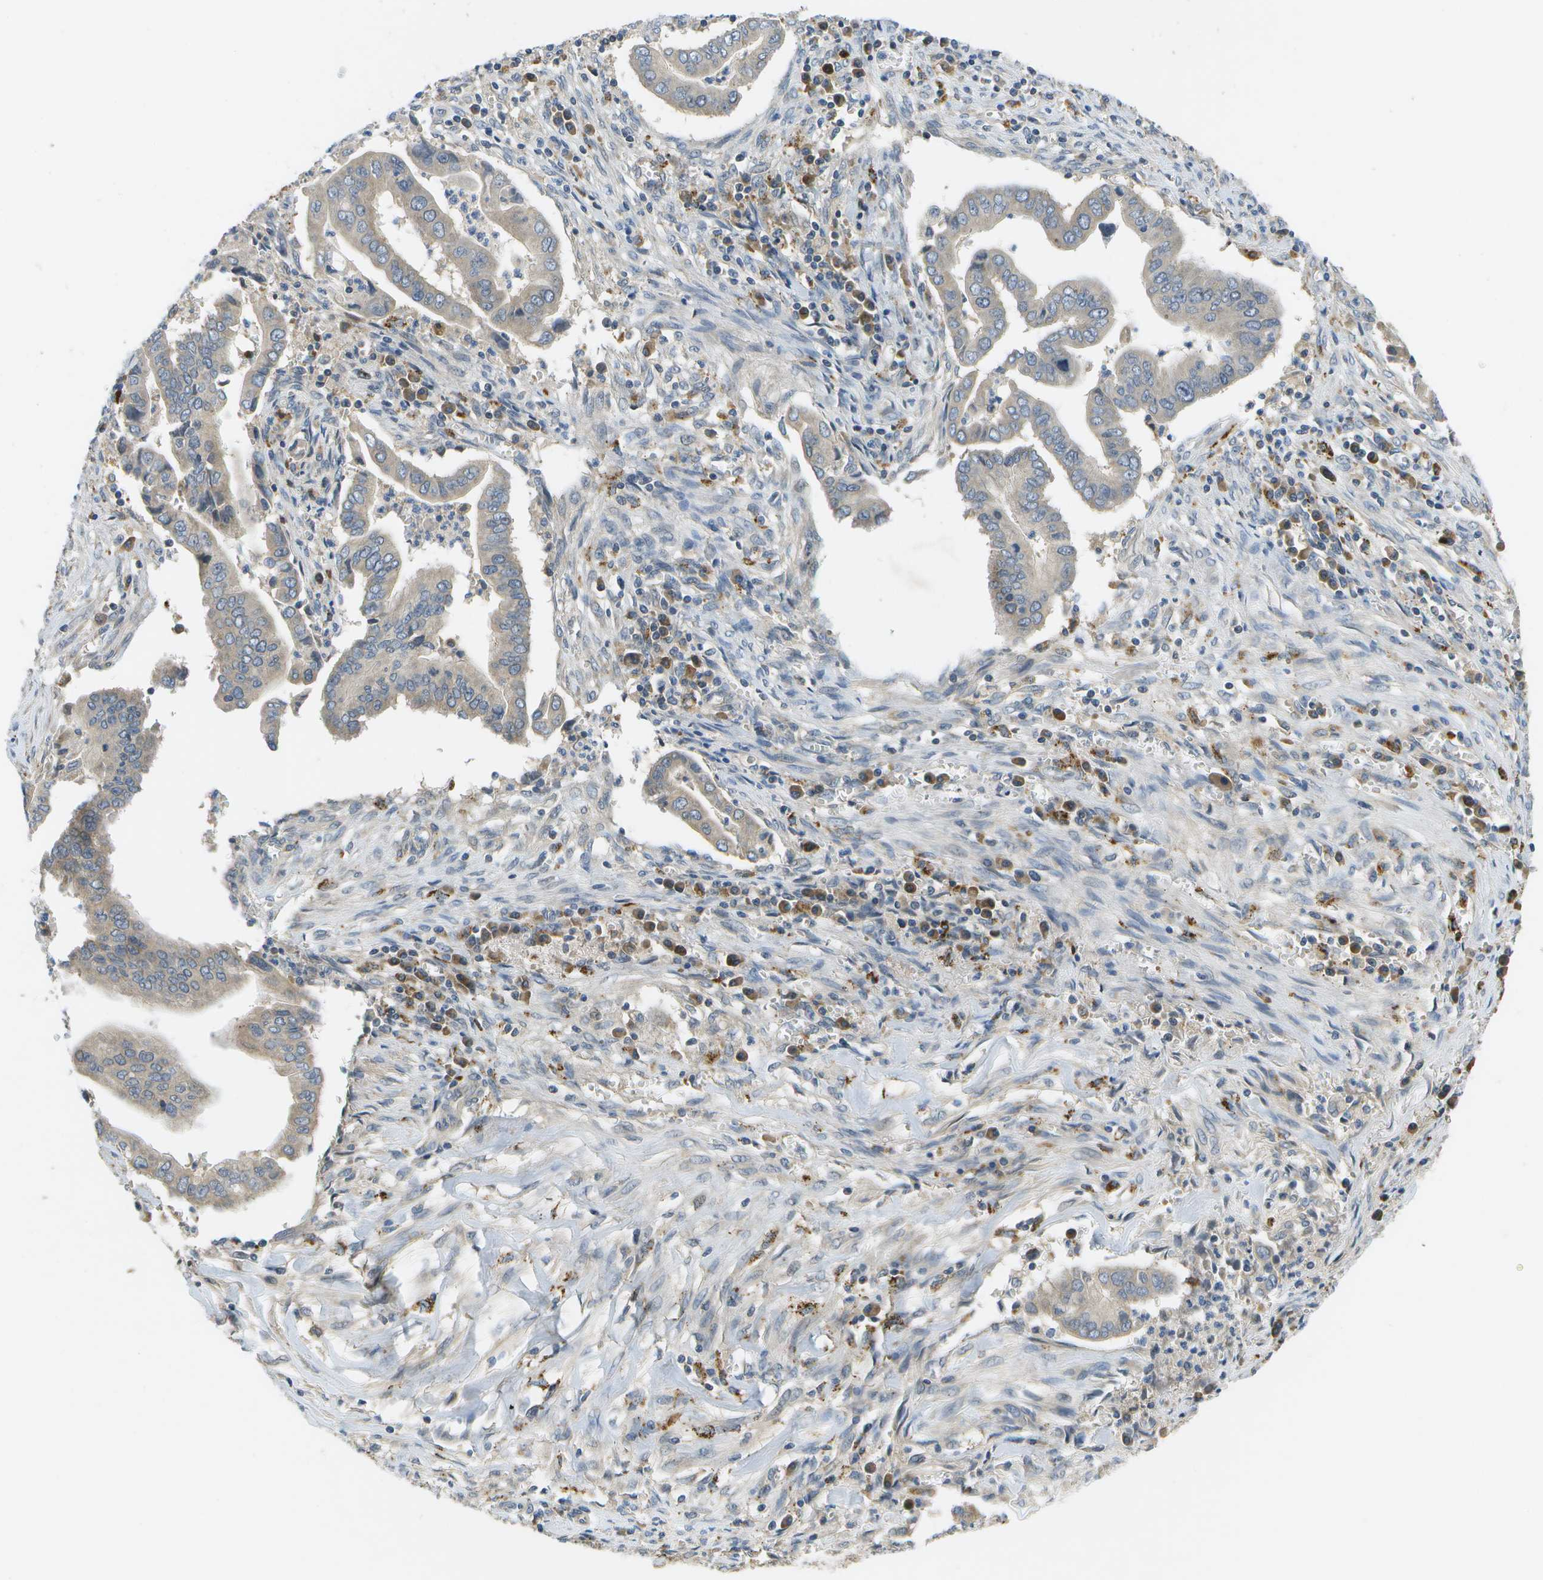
{"staining": {"intensity": "negative", "quantity": "none", "location": "none"}, "tissue": "cervical cancer", "cell_type": "Tumor cells", "image_type": "cancer", "snomed": [{"axis": "morphology", "description": "Adenocarcinoma, NOS"}, {"axis": "topography", "description": "Cervix"}], "caption": "A high-resolution photomicrograph shows immunohistochemistry (IHC) staining of cervical cancer (adenocarcinoma), which demonstrates no significant positivity in tumor cells.", "gene": "SLC25A20", "patient": {"sex": "female", "age": 44}}